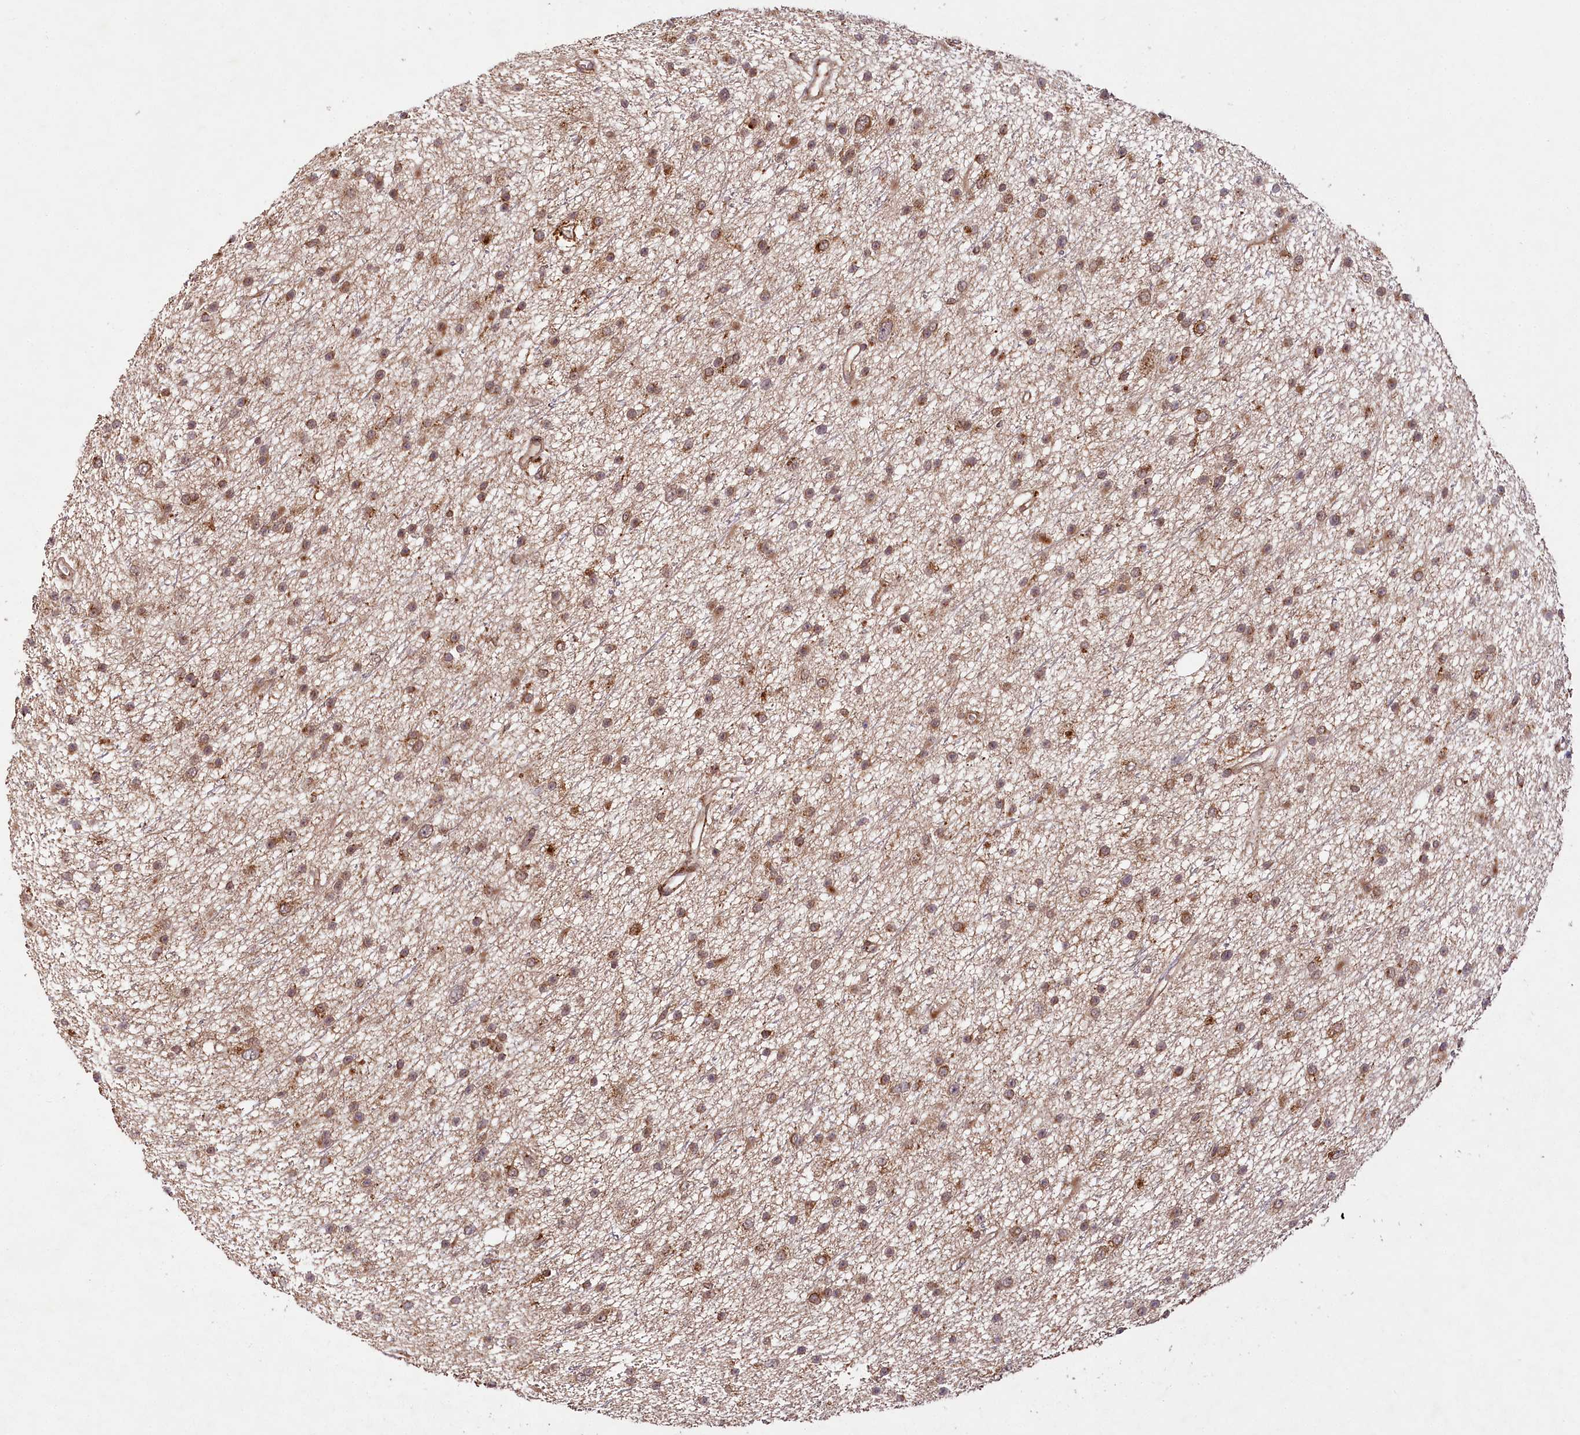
{"staining": {"intensity": "moderate", "quantity": ">75%", "location": "cytoplasmic/membranous"}, "tissue": "glioma", "cell_type": "Tumor cells", "image_type": "cancer", "snomed": [{"axis": "morphology", "description": "Glioma, malignant, Low grade"}, {"axis": "topography", "description": "Cerebral cortex"}], "caption": "IHC (DAB (3,3'-diaminobenzidine)) staining of human glioma reveals moderate cytoplasmic/membranous protein positivity in approximately >75% of tumor cells.", "gene": "COPG1", "patient": {"sex": "female", "age": 39}}